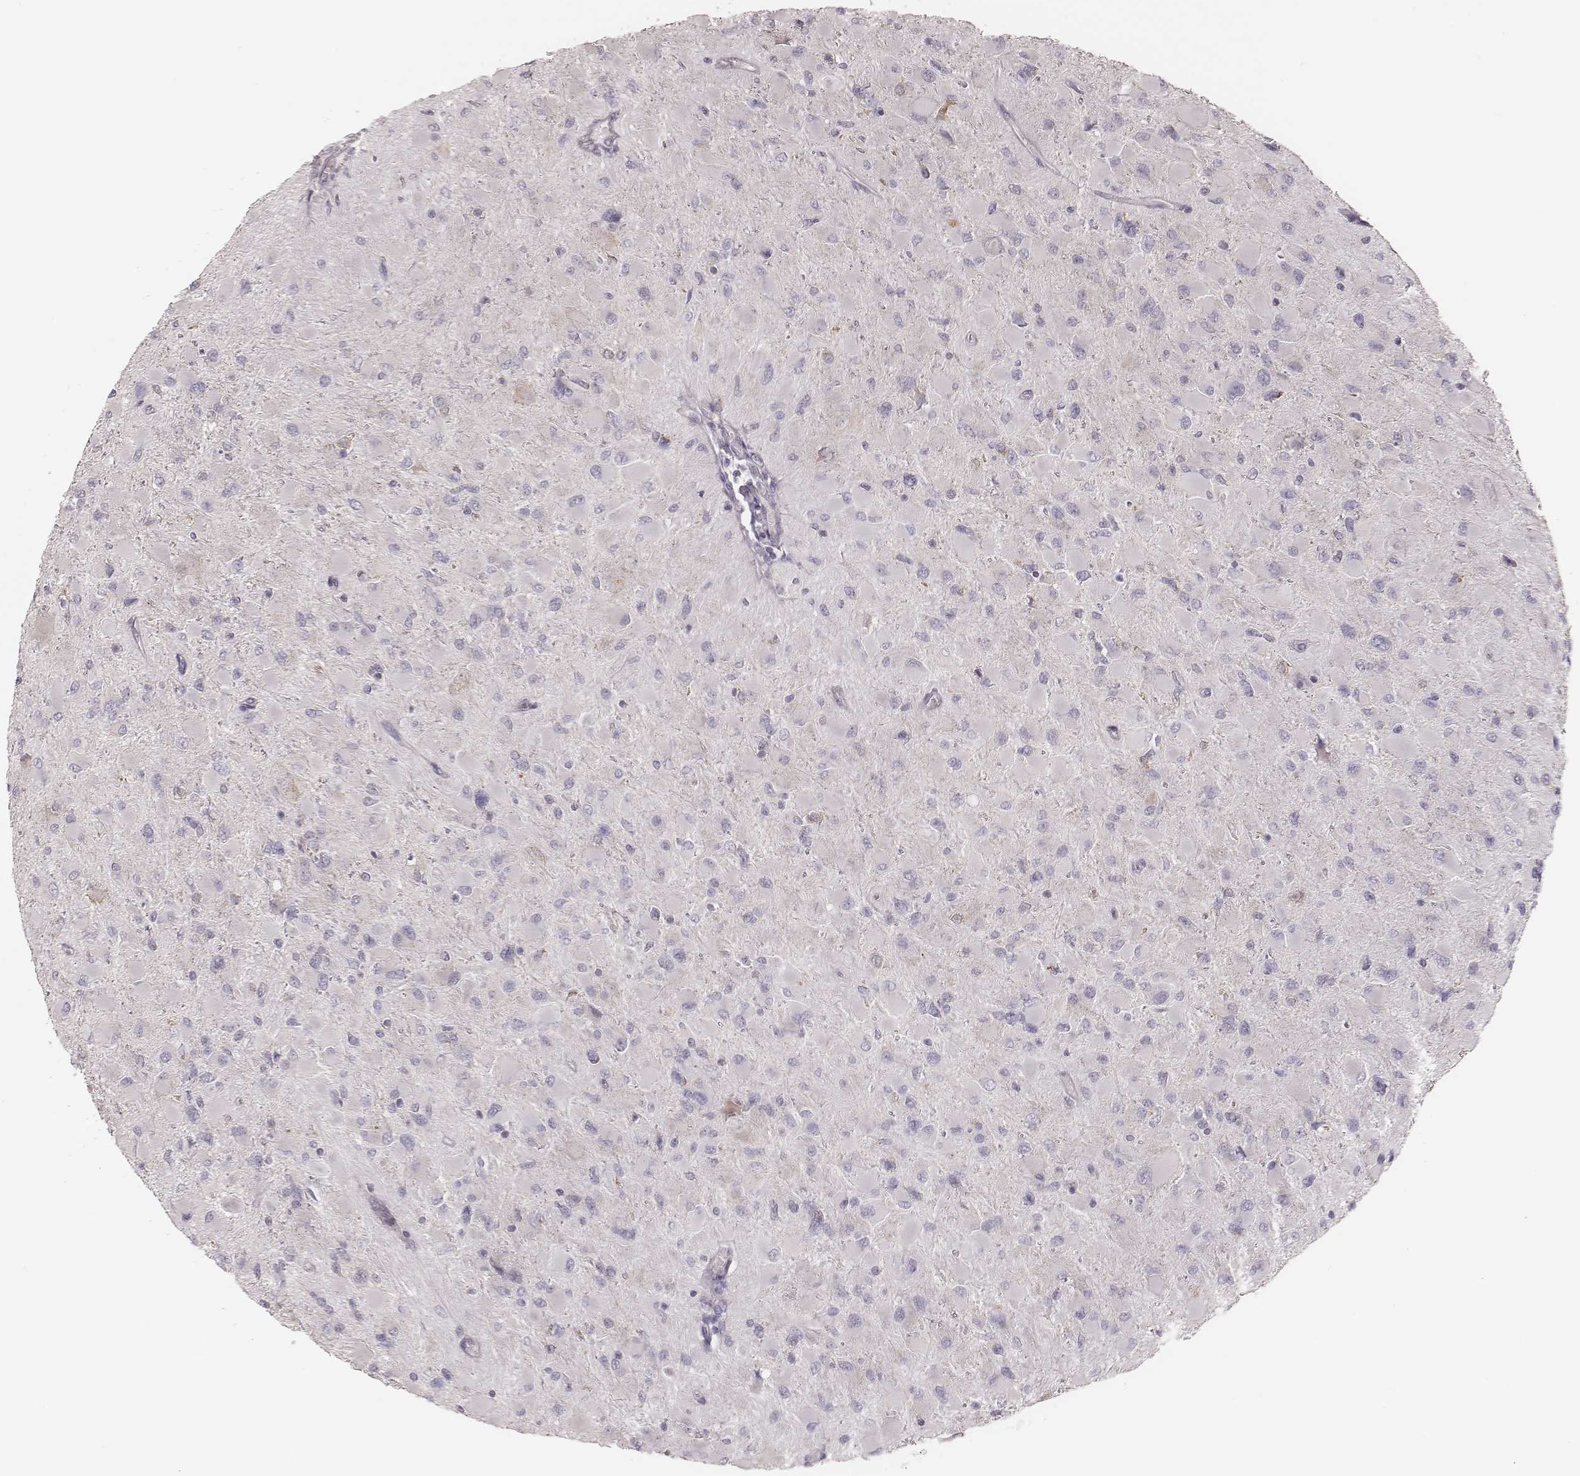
{"staining": {"intensity": "negative", "quantity": "none", "location": "none"}, "tissue": "glioma", "cell_type": "Tumor cells", "image_type": "cancer", "snomed": [{"axis": "morphology", "description": "Glioma, malignant, High grade"}, {"axis": "topography", "description": "Cerebral cortex"}], "caption": "IHC photomicrograph of glioma stained for a protein (brown), which shows no staining in tumor cells.", "gene": "KIF5C", "patient": {"sex": "female", "age": 36}}